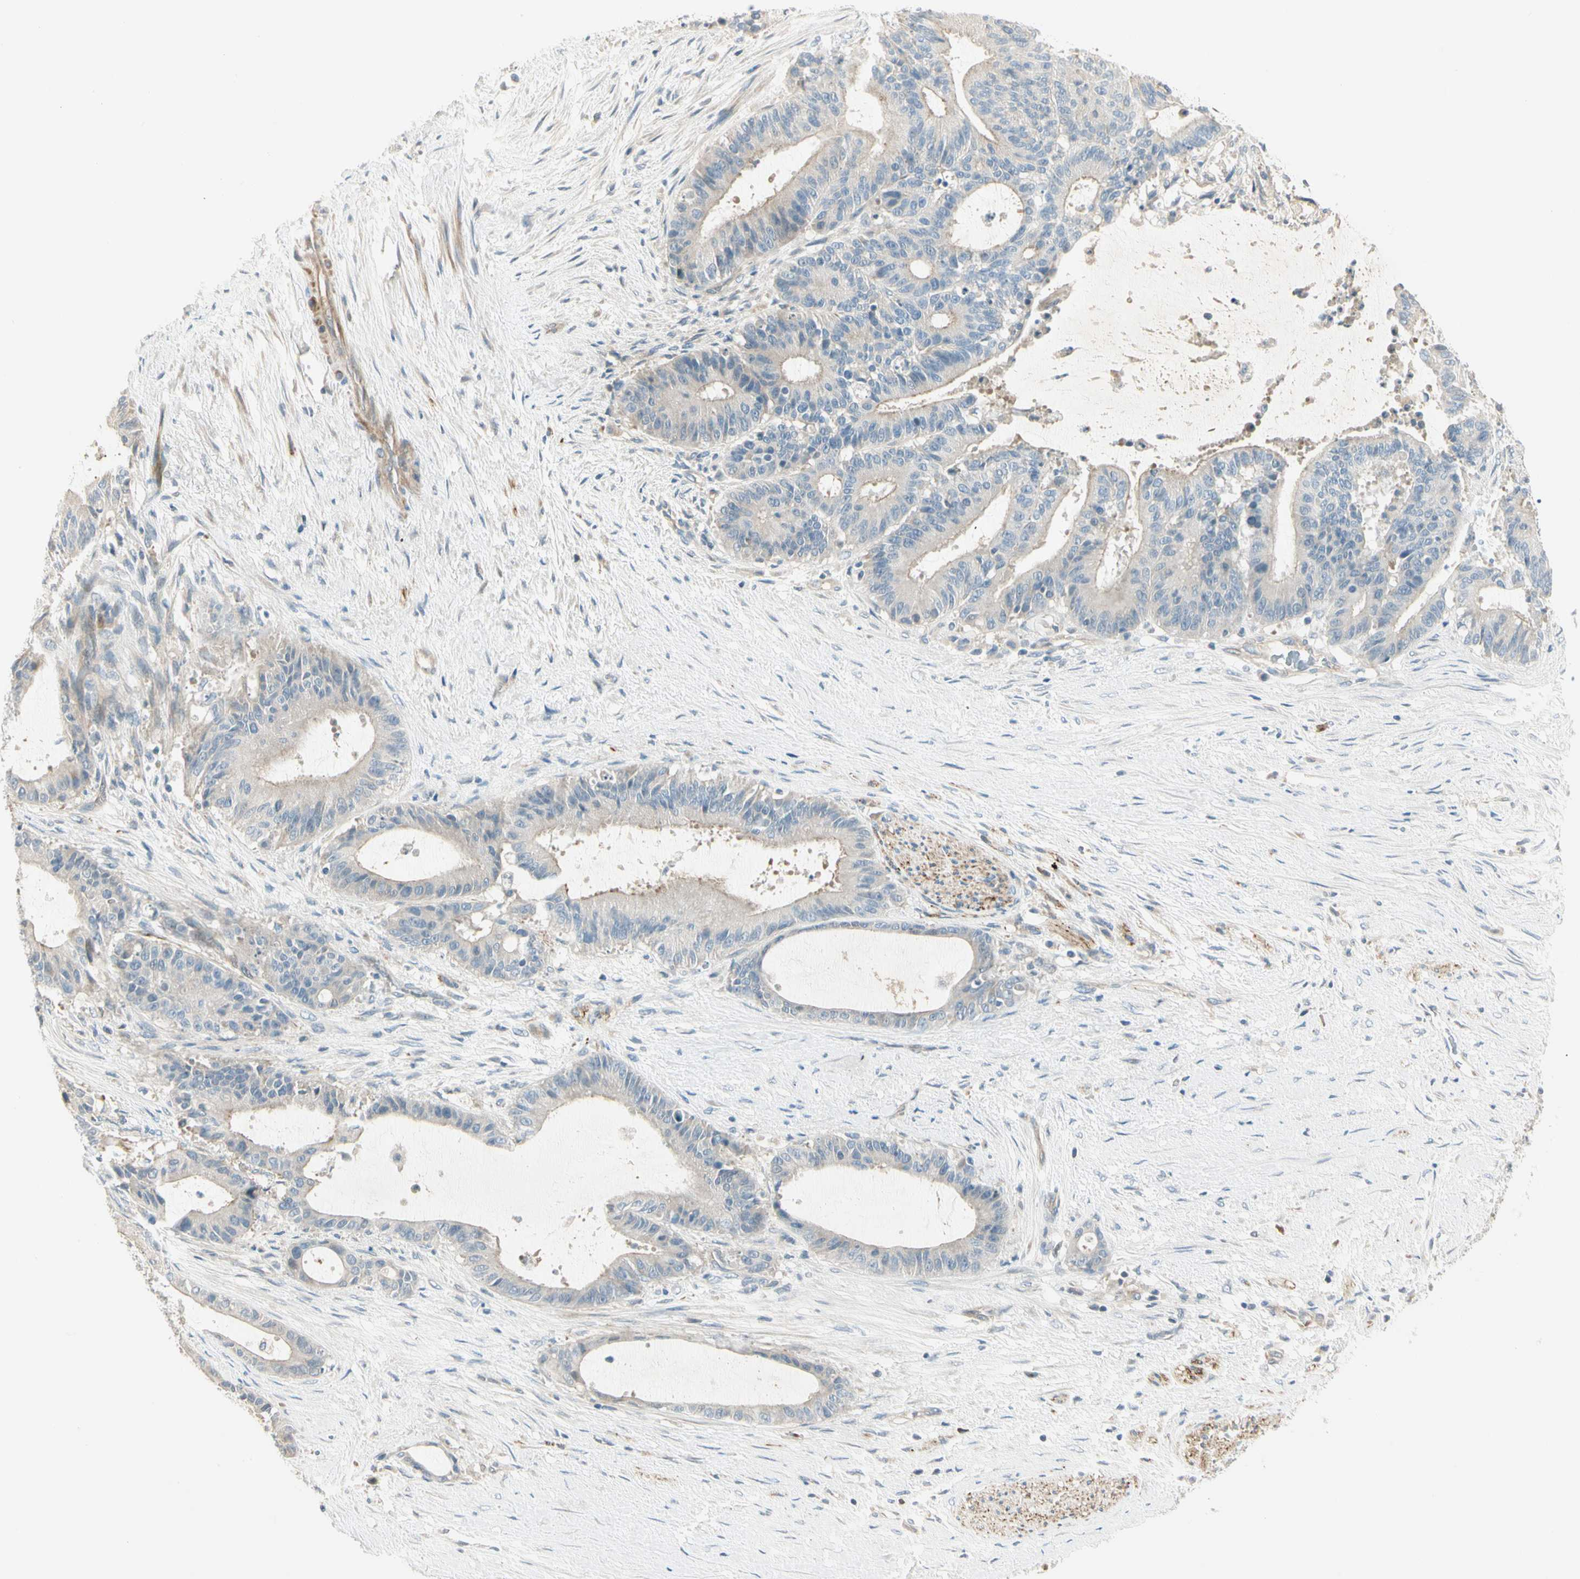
{"staining": {"intensity": "negative", "quantity": "none", "location": "none"}, "tissue": "liver cancer", "cell_type": "Tumor cells", "image_type": "cancer", "snomed": [{"axis": "morphology", "description": "Cholangiocarcinoma"}, {"axis": "topography", "description": "Liver"}], "caption": "Photomicrograph shows no protein staining in tumor cells of liver cancer (cholangiocarcinoma) tissue.", "gene": "ADGRA3", "patient": {"sex": "female", "age": 73}}